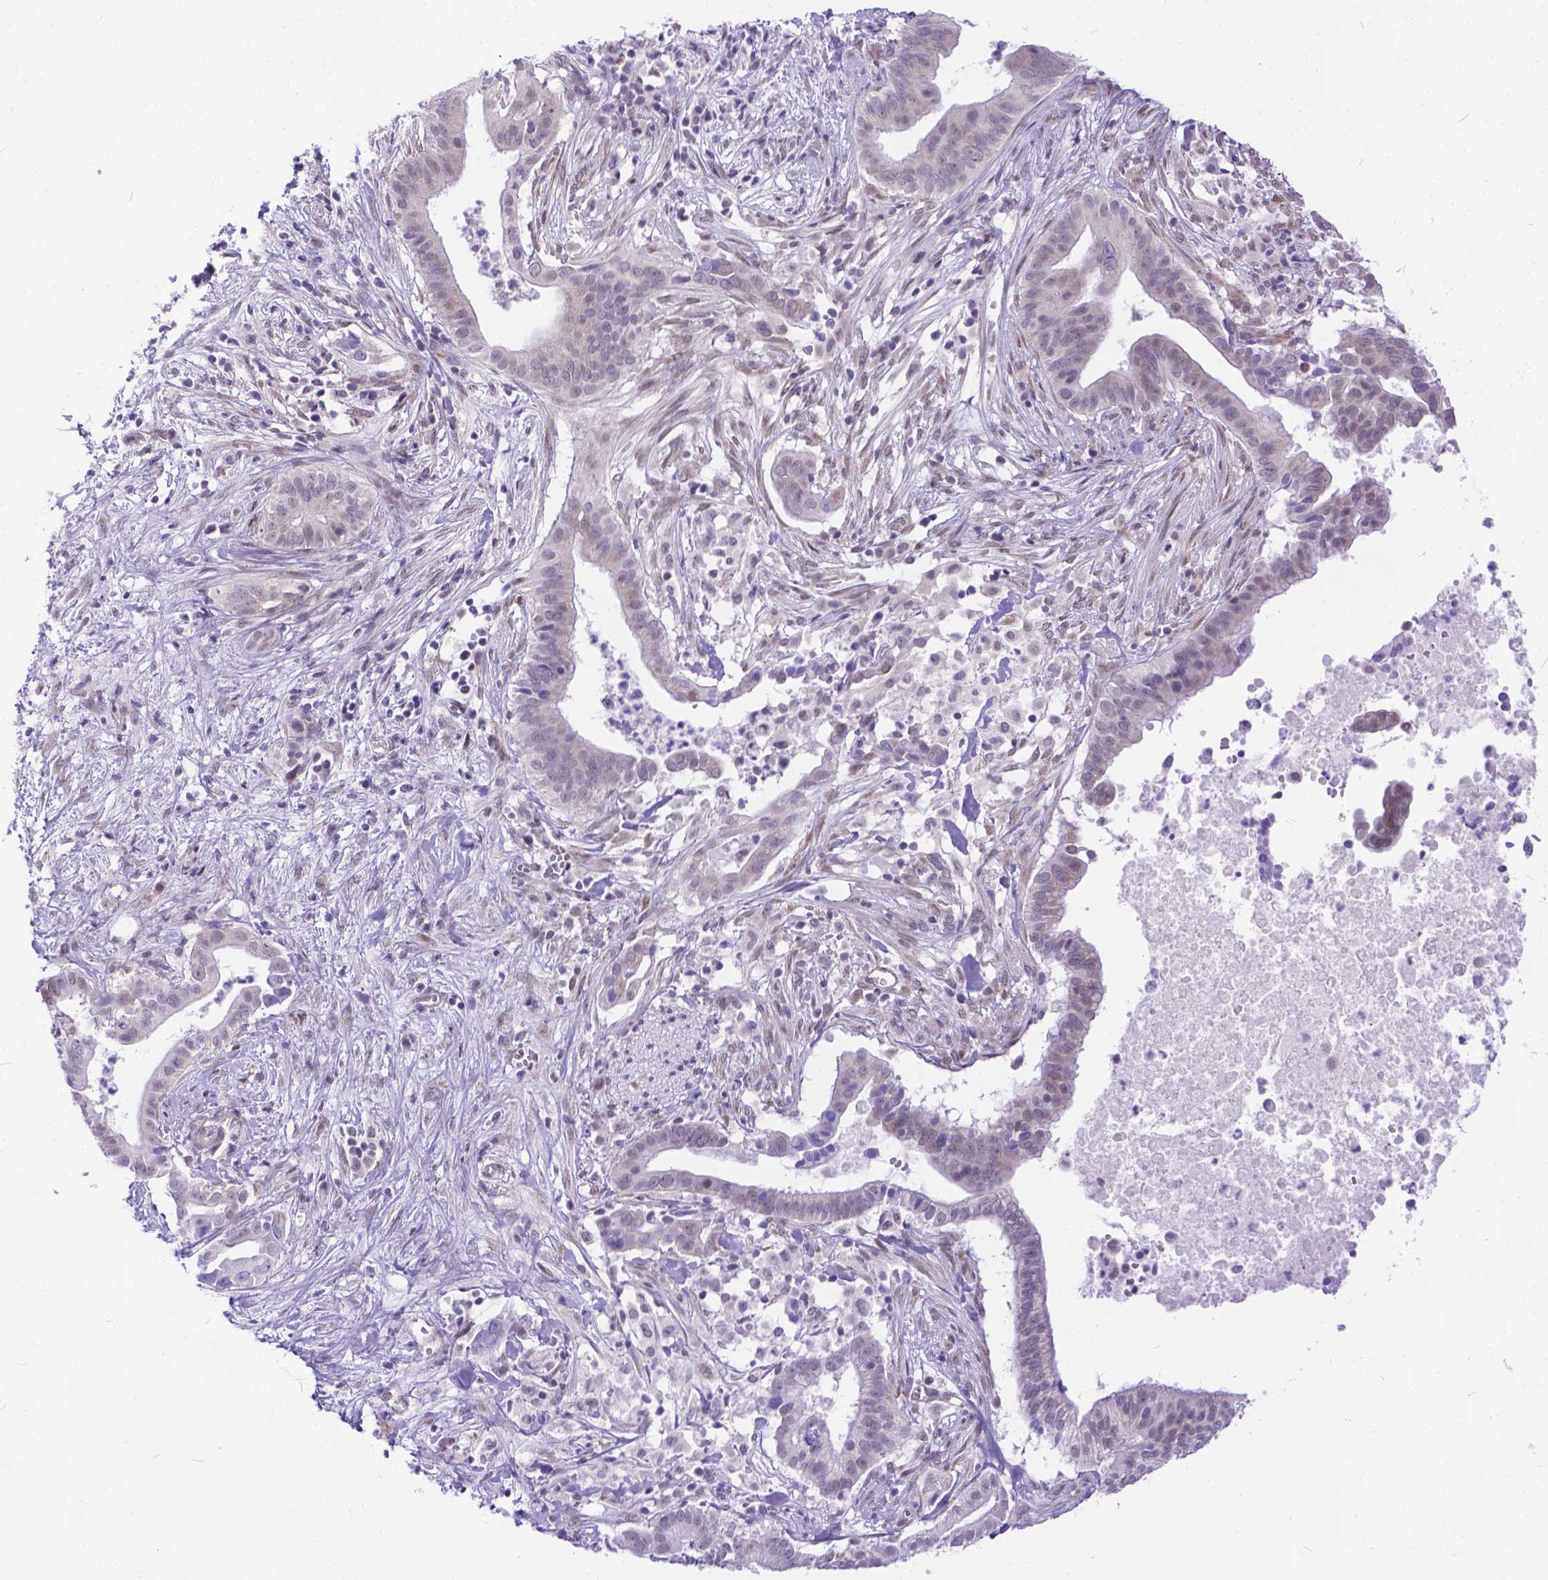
{"staining": {"intensity": "weak", "quantity": "25%-75%", "location": "cytoplasmic/membranous,nuclear"}, "tissue": "pancreatic cancer", "cell_type": "Tumor cells", "image_type": "cancer", "snomed": [{"axis": "morphology", "description": "Adenocarcinoma, NOS"}, {"axis": "topography", "description": "Pancreas"}], "caption": "A photomicrograph showing weak cytoplasmic/membranous and nuclear staining in approximately 25%-75% of tumor cells in pancreatic adenocarcinoma, as visualized by brown immunohistochemical staining.", "gene": "FAM124B", "patient": {"sex": "male", "age": 61}}